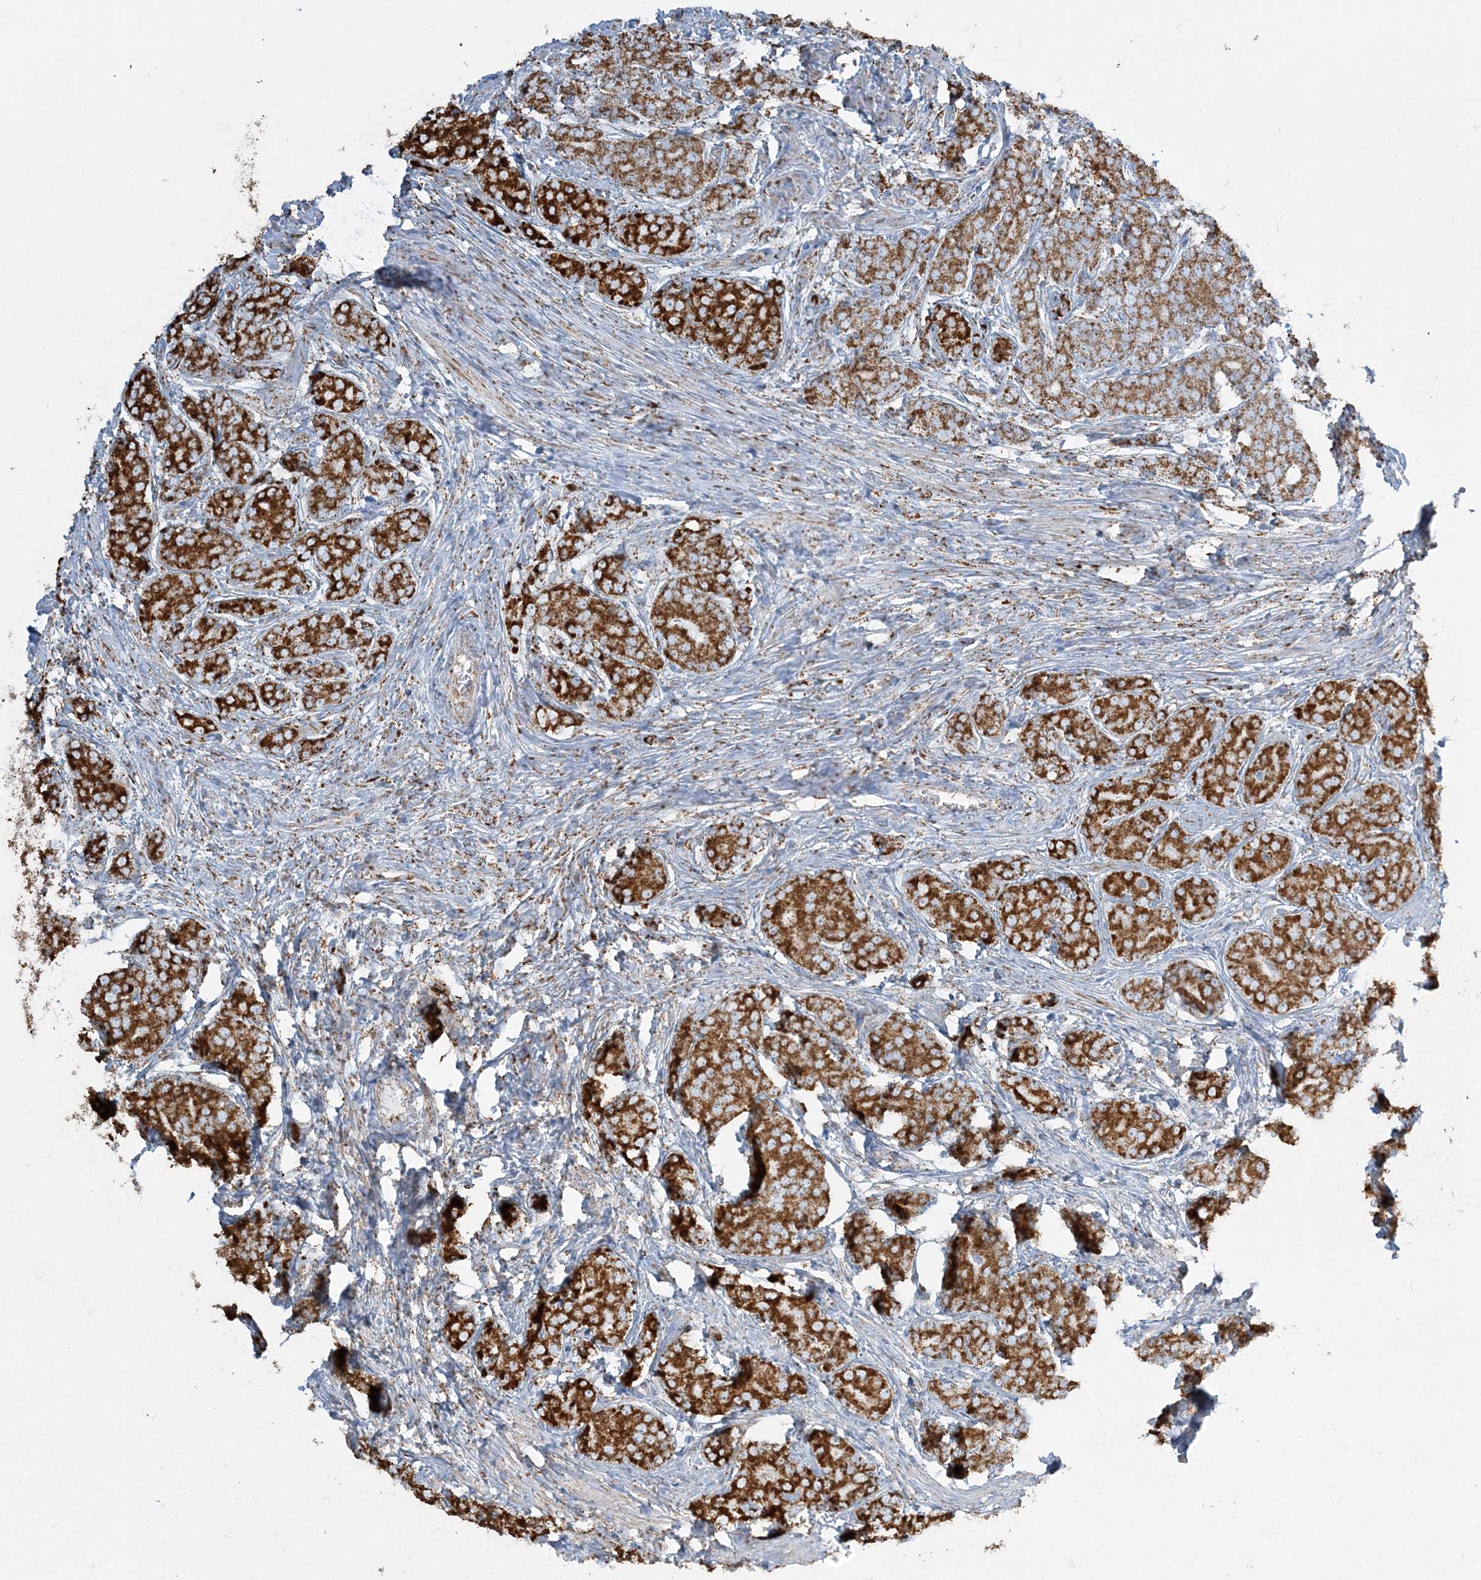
{"staining": {"intensity": "strong", "quantity": ">75%", "location": "cytoplasmic/membranous"}, "tissue": "prostate cancer", "cell_type": "Tumor cells", "image_type": "cancer", "snomed": [{"axis": "morphology", "description": "Adenocarcinoma, High grade"}, {"axis": "topography", "description": "Prostate"}], "caption": "Immunohistochemistry (IHC) histopathology image of prostate adenocarcinoma (high-grade) stained for a protein (brown), which reveals high levels of strong cytoplasmic/membranous expression in about >75% of tumor cells.", "gene": "RAB11FIP3", "patient": {"sex": "male", "age": 62}}